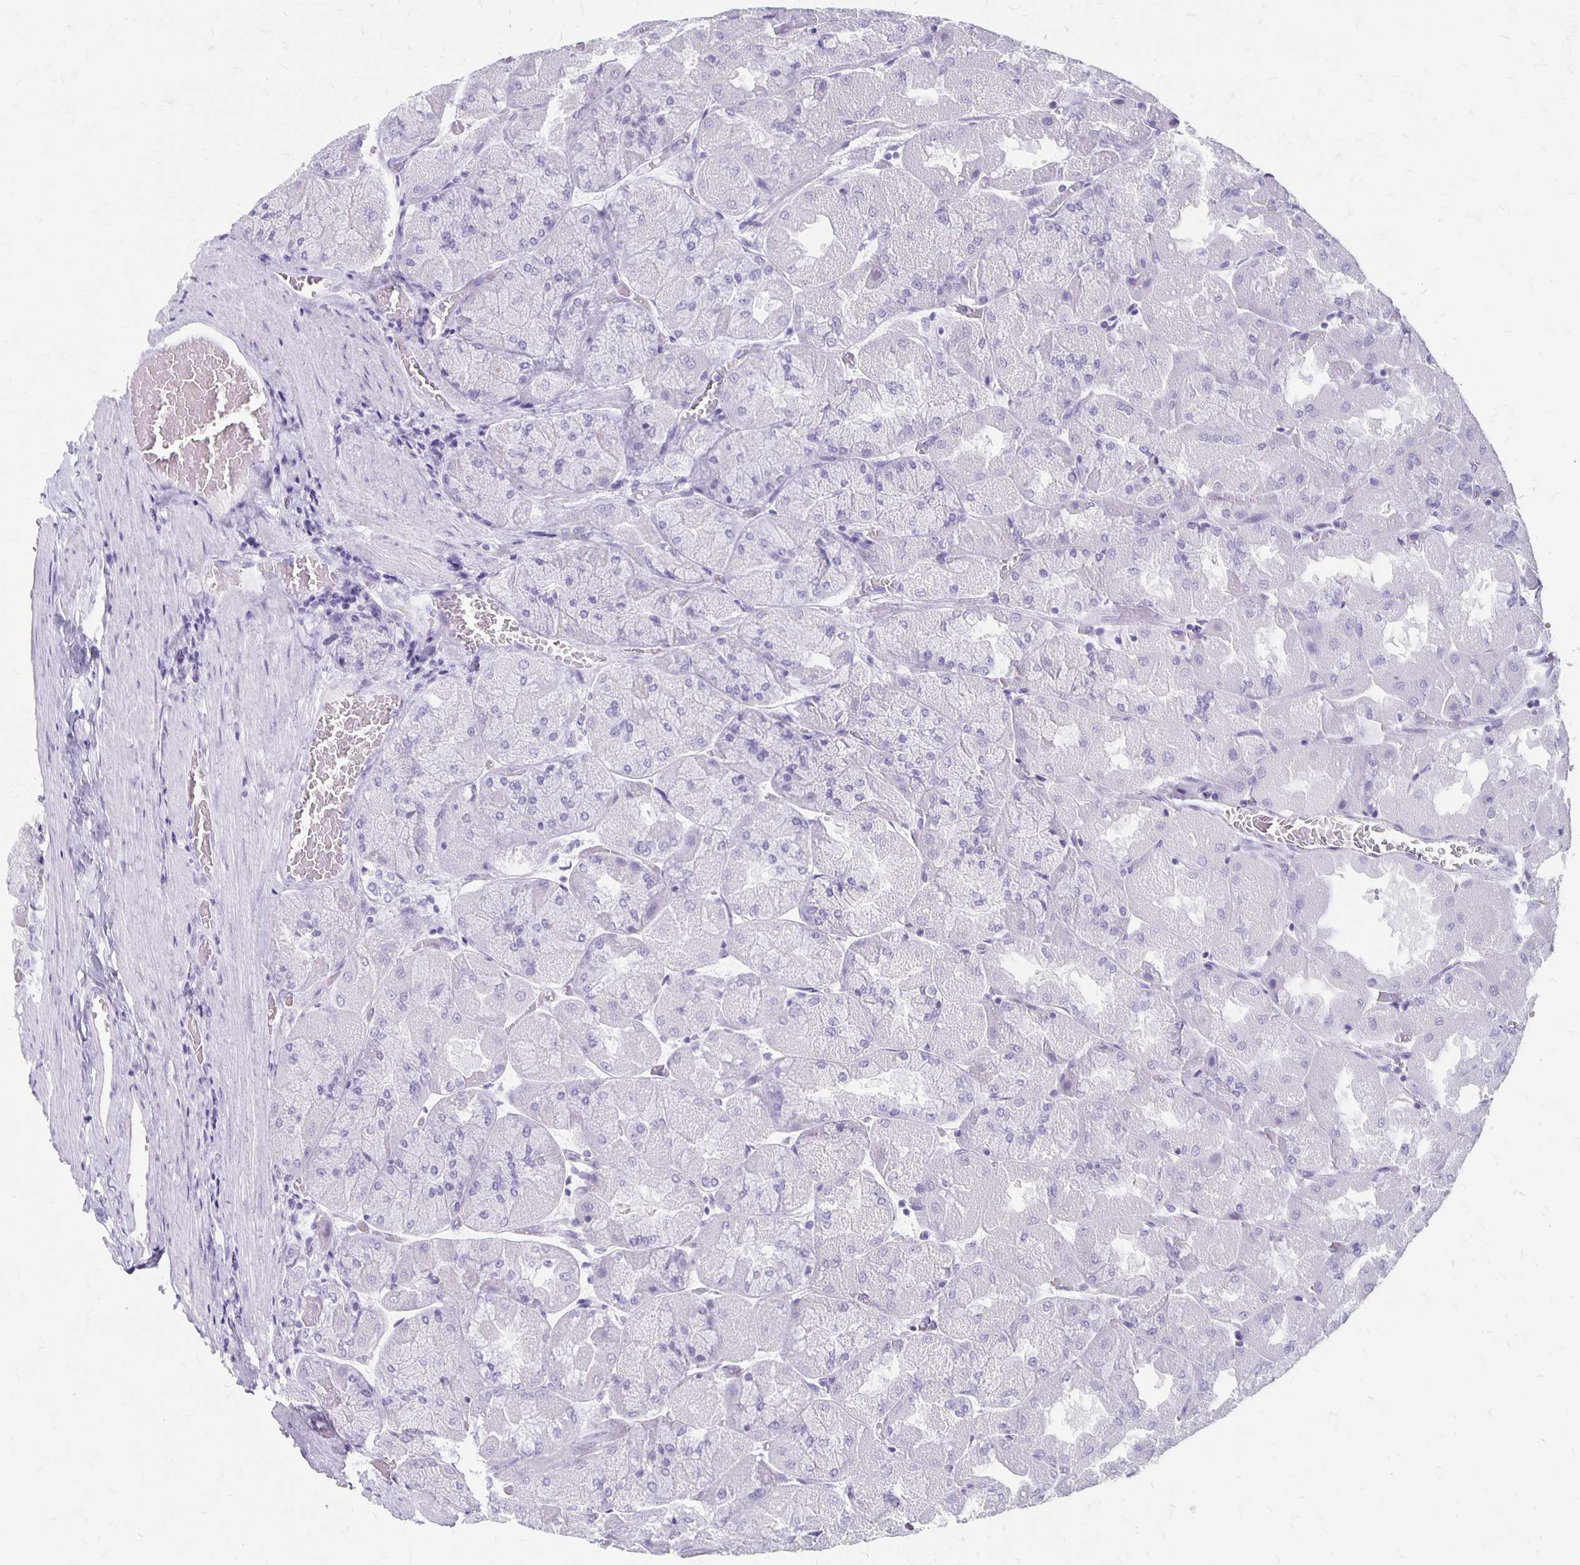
{"staining": {"intensity": "negative", "quantity": "none", "location": "none"}, "tissue": "stomach", "cell_type": "Glandular cells", "image_type": "normal", "snomed": [{"axis": "morphology", "description": "Normal tissue, NOS"}, {"axis": "topography", "description": "Stomach"}], "caption": "Immunohistochemistry of unremarkable human stomach demonstrates no positivity in glandular cells.", "gene": "MAGEC2", "patient": {"sex": "female", "age": 61}}